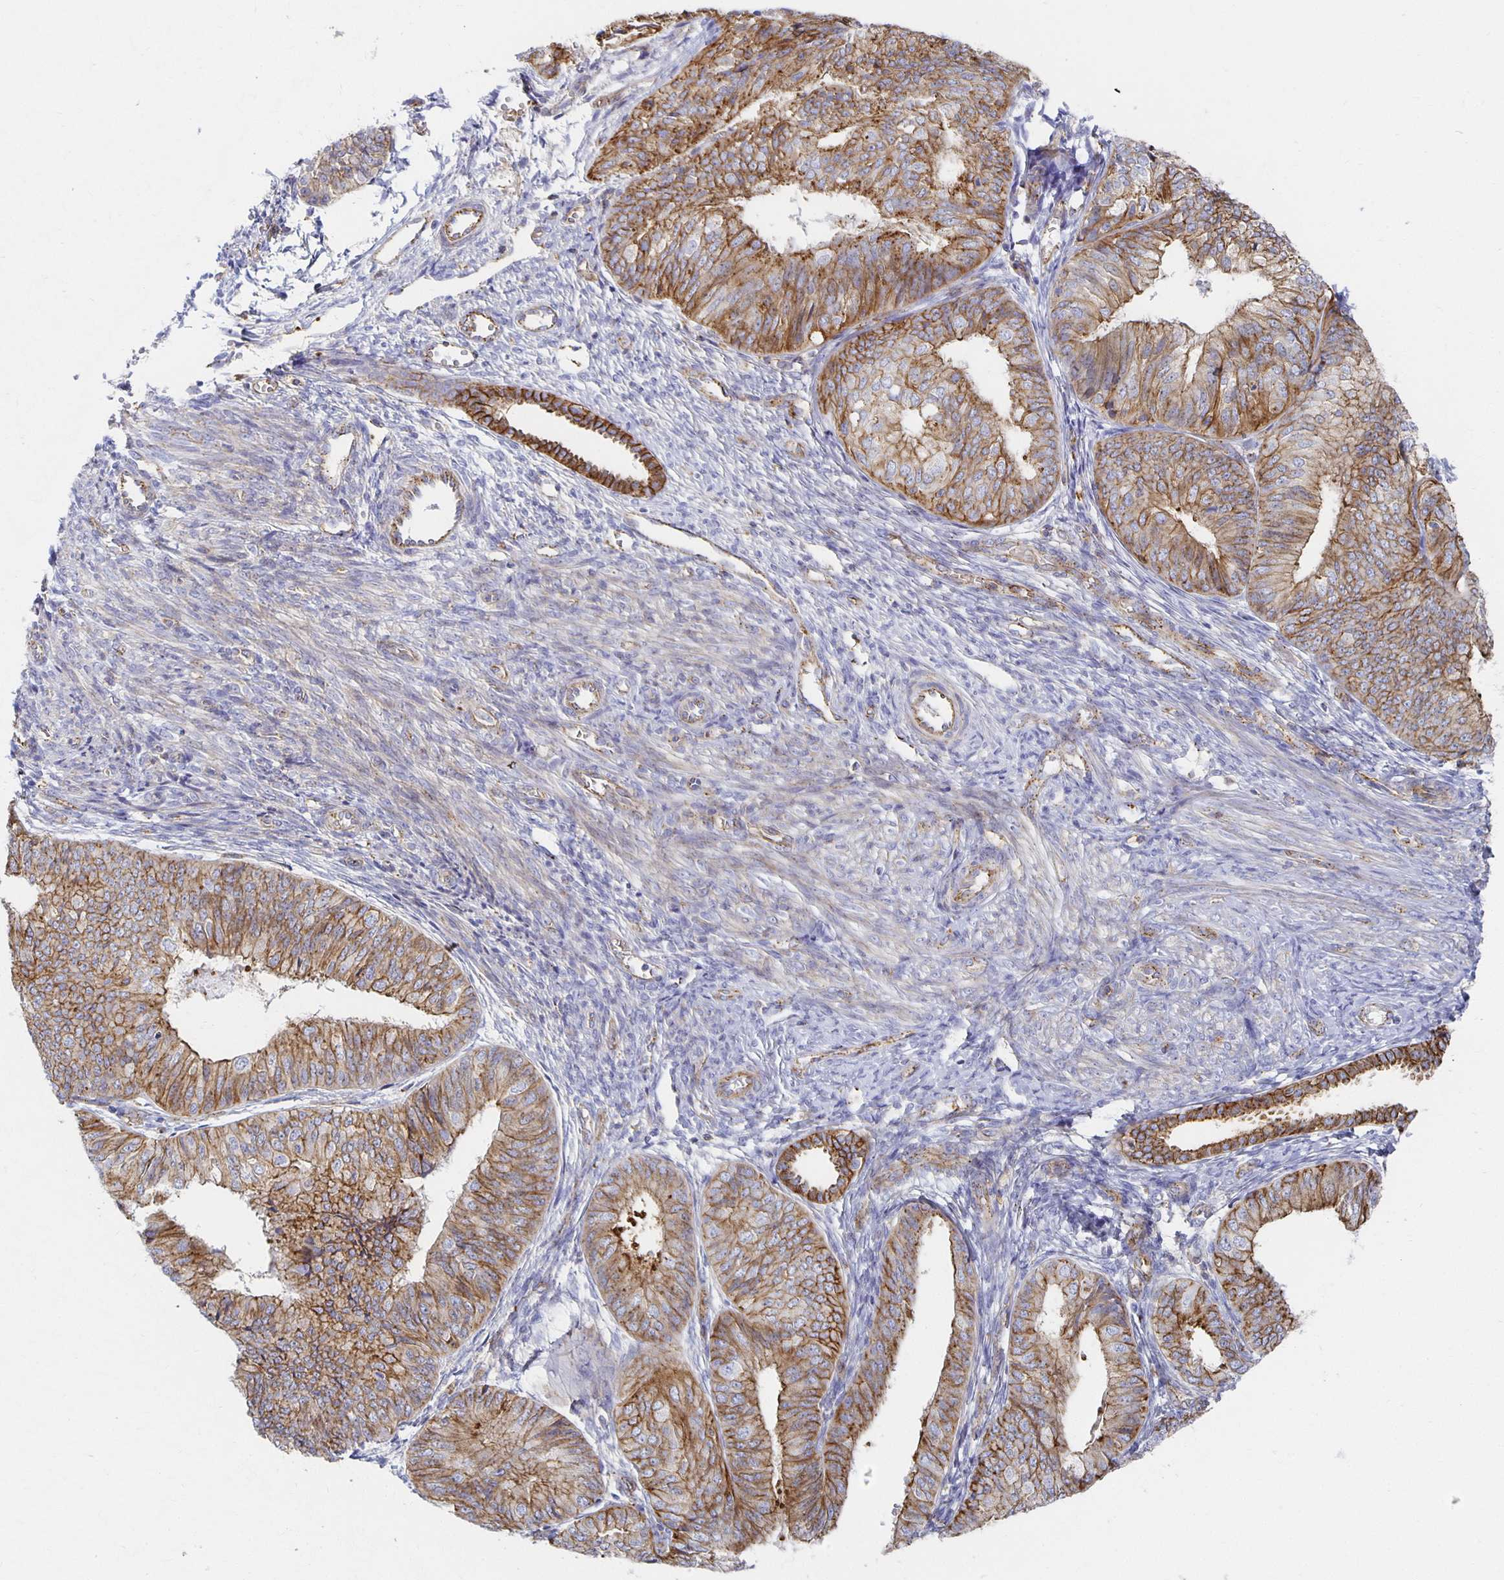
{"staining": {"intensity": "moderate", "quantity": ">75%", "location": "cytoplasmic/membranous"}, "tissue": "endometrial cancer", "cell_type": "Tumor cells", "image_type": "cancer", "snomed": [{"axis": "morphology", "description": "Adenocarcinoma, NOS"}, {"axis": "topography", "description": "Endometrium"}], "caption": "Immunohistochemistry of human endometrial cancer exhibits medium levels of moderate cytoplasmic/membranous positivity in about >75% of tumor cells. (DAB = brown stain, brightfield microscopy at high magnification).", "gene": "TAAR1", "patient": {"sex": "female", "age": 58}}